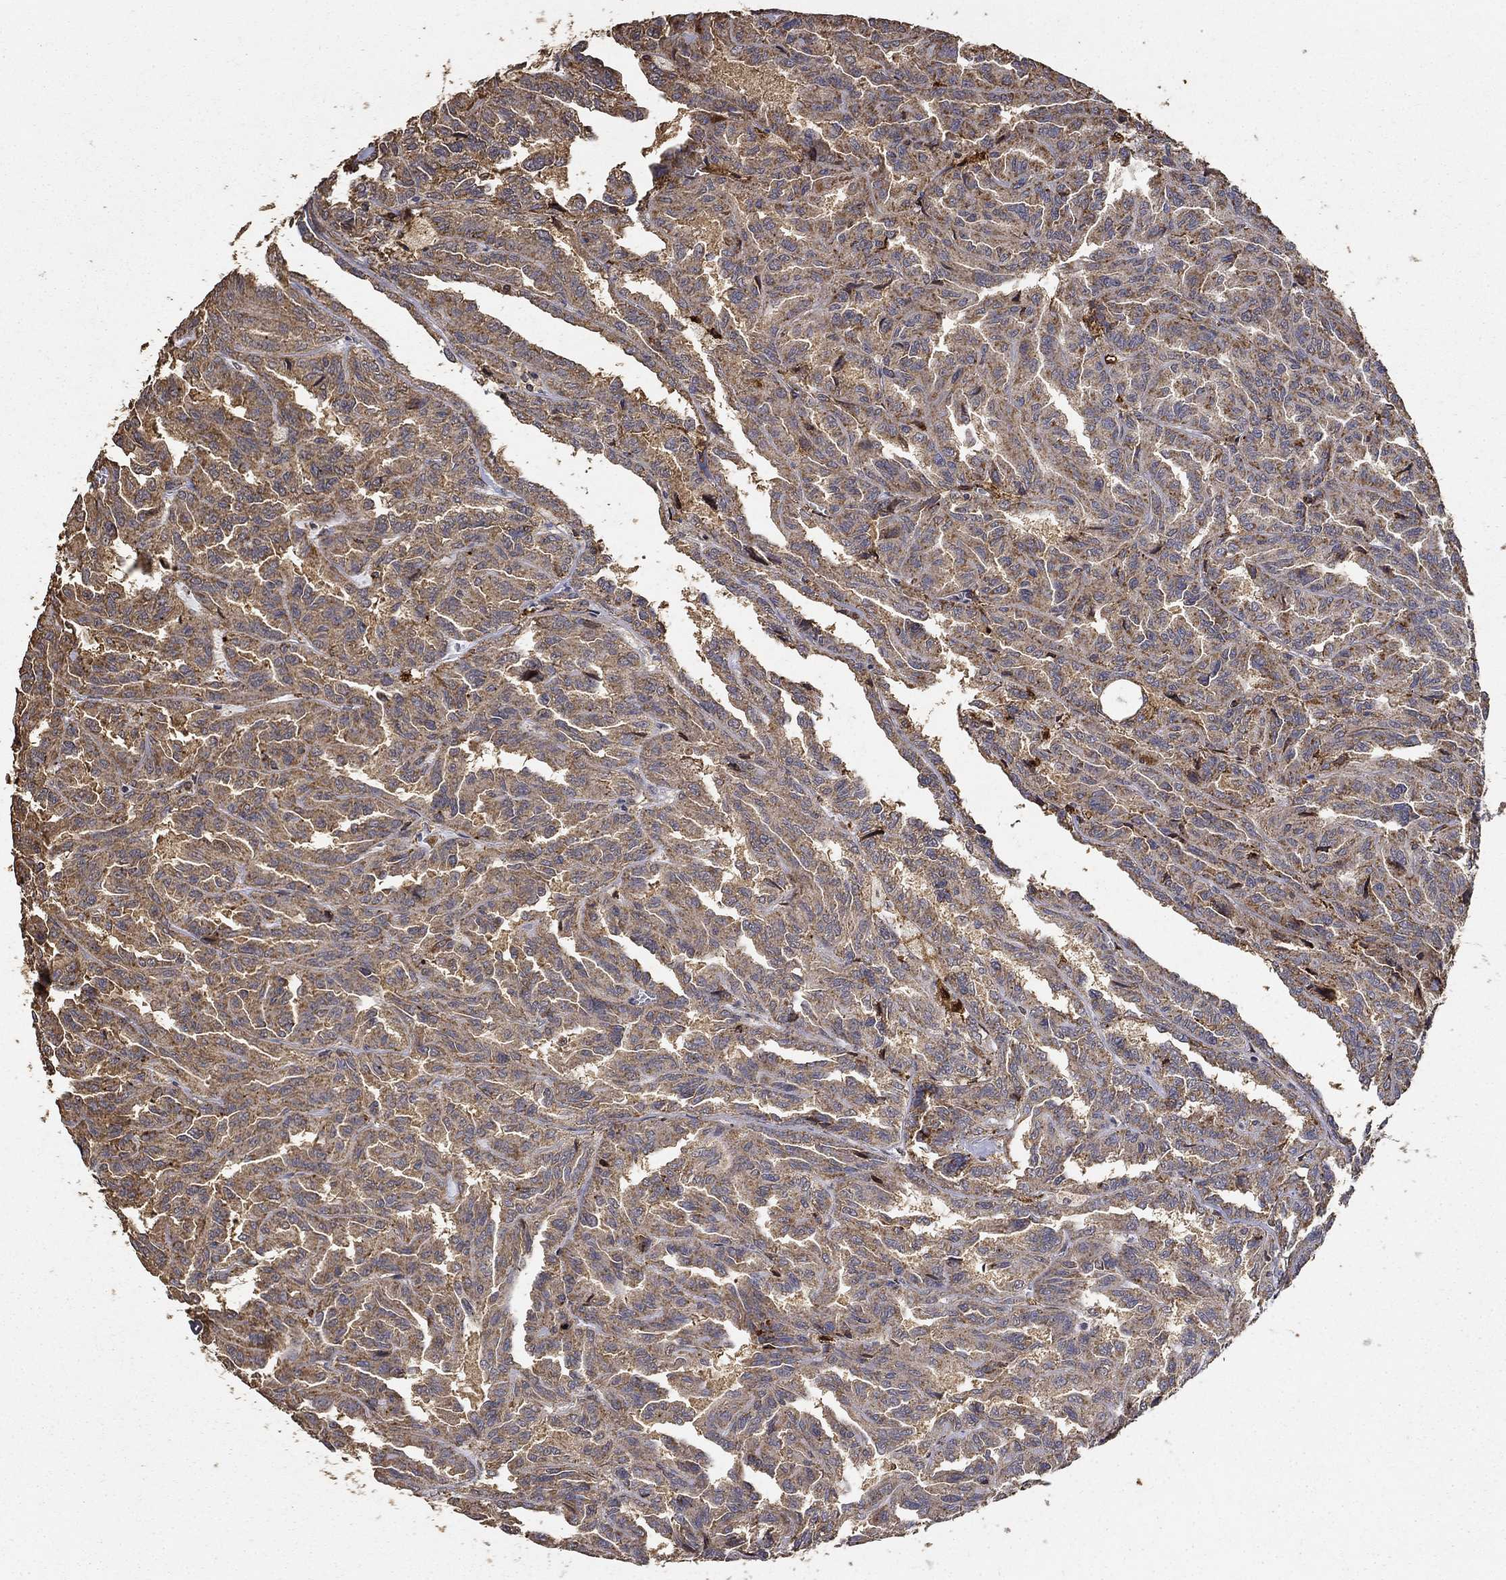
{"staining": {"intensity": "moderate", "quantity": ">75%", "location": "cytoplasmic/membranous"}, "tissue": "renal cancer", "cell_type": "Tumor cells", "image_type": "cancer", "snomed": [{"axis": "morphology", "description": "Adenocarcinoma, NOS"}, {"axis": "topography", "description": "Kidney"}], "caption": "Adenocarcinoma (renal) stained with DAB (3,3'-diaminobenzidine) immunohistochemistry shows medium levels of moderate cytoplasmic/membranous positivity in approximately >75% of tumor cells.", "gene": "IFRD1", "patient": {"sex": "male", "age": 79}}